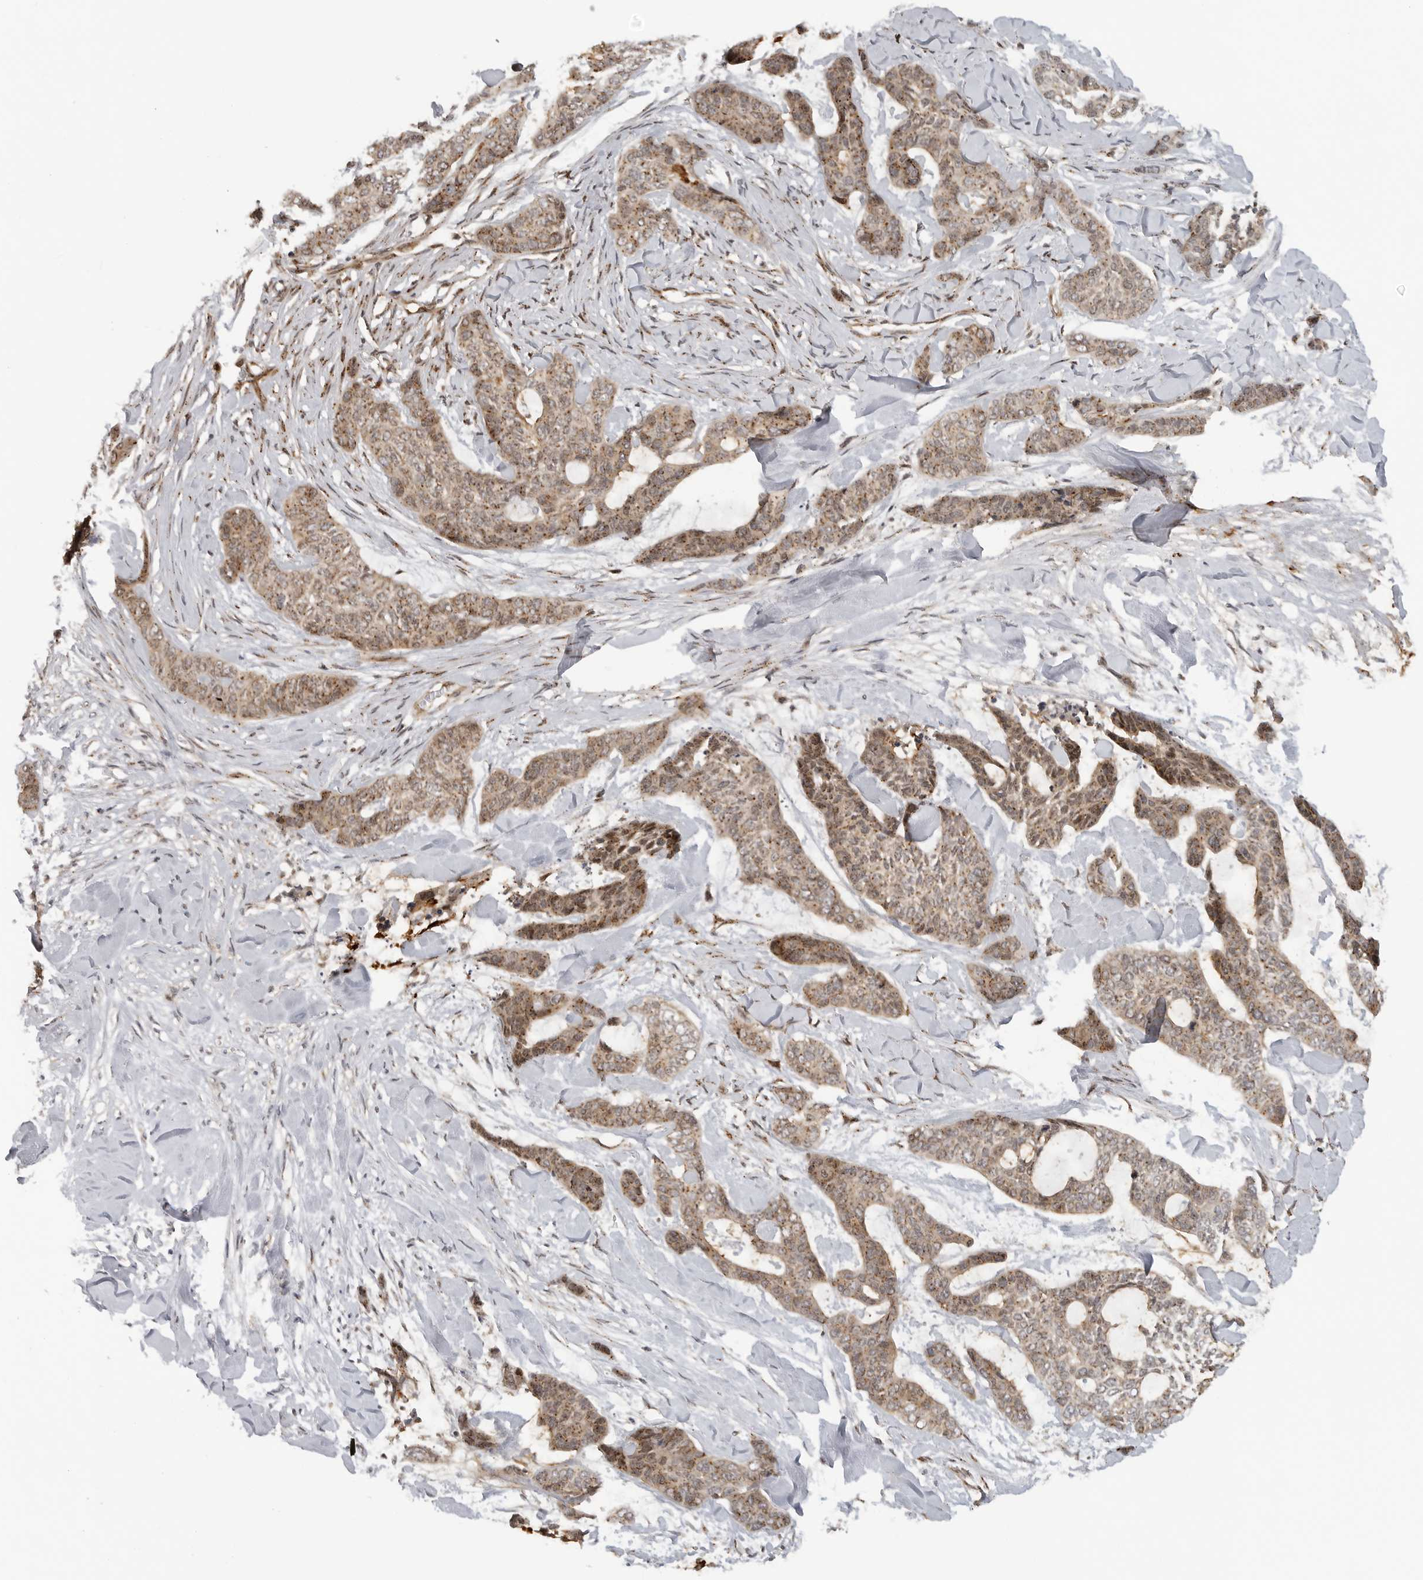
{"staining": {"intensity": "weak", "quantity": ">75%", "location": "cytoplasmic/membranous"}, "tissue": "skin cancer", "cell_type": "Tumor cells", "image_type": "cancer", "snomed": [{"axis": "morphology", "description": "Basal cell carcinoma"}, {"axis": "topography", "description": "Skin"}], "caption": "Immunohistochemical staining of human skin cancer (basal cell carcinoma) displays weak cytoplasmic/membranous protein positivity in about >75% of tumor cells.", "gene": "COPA", "patient": {"sex": "female", "age": 64}}